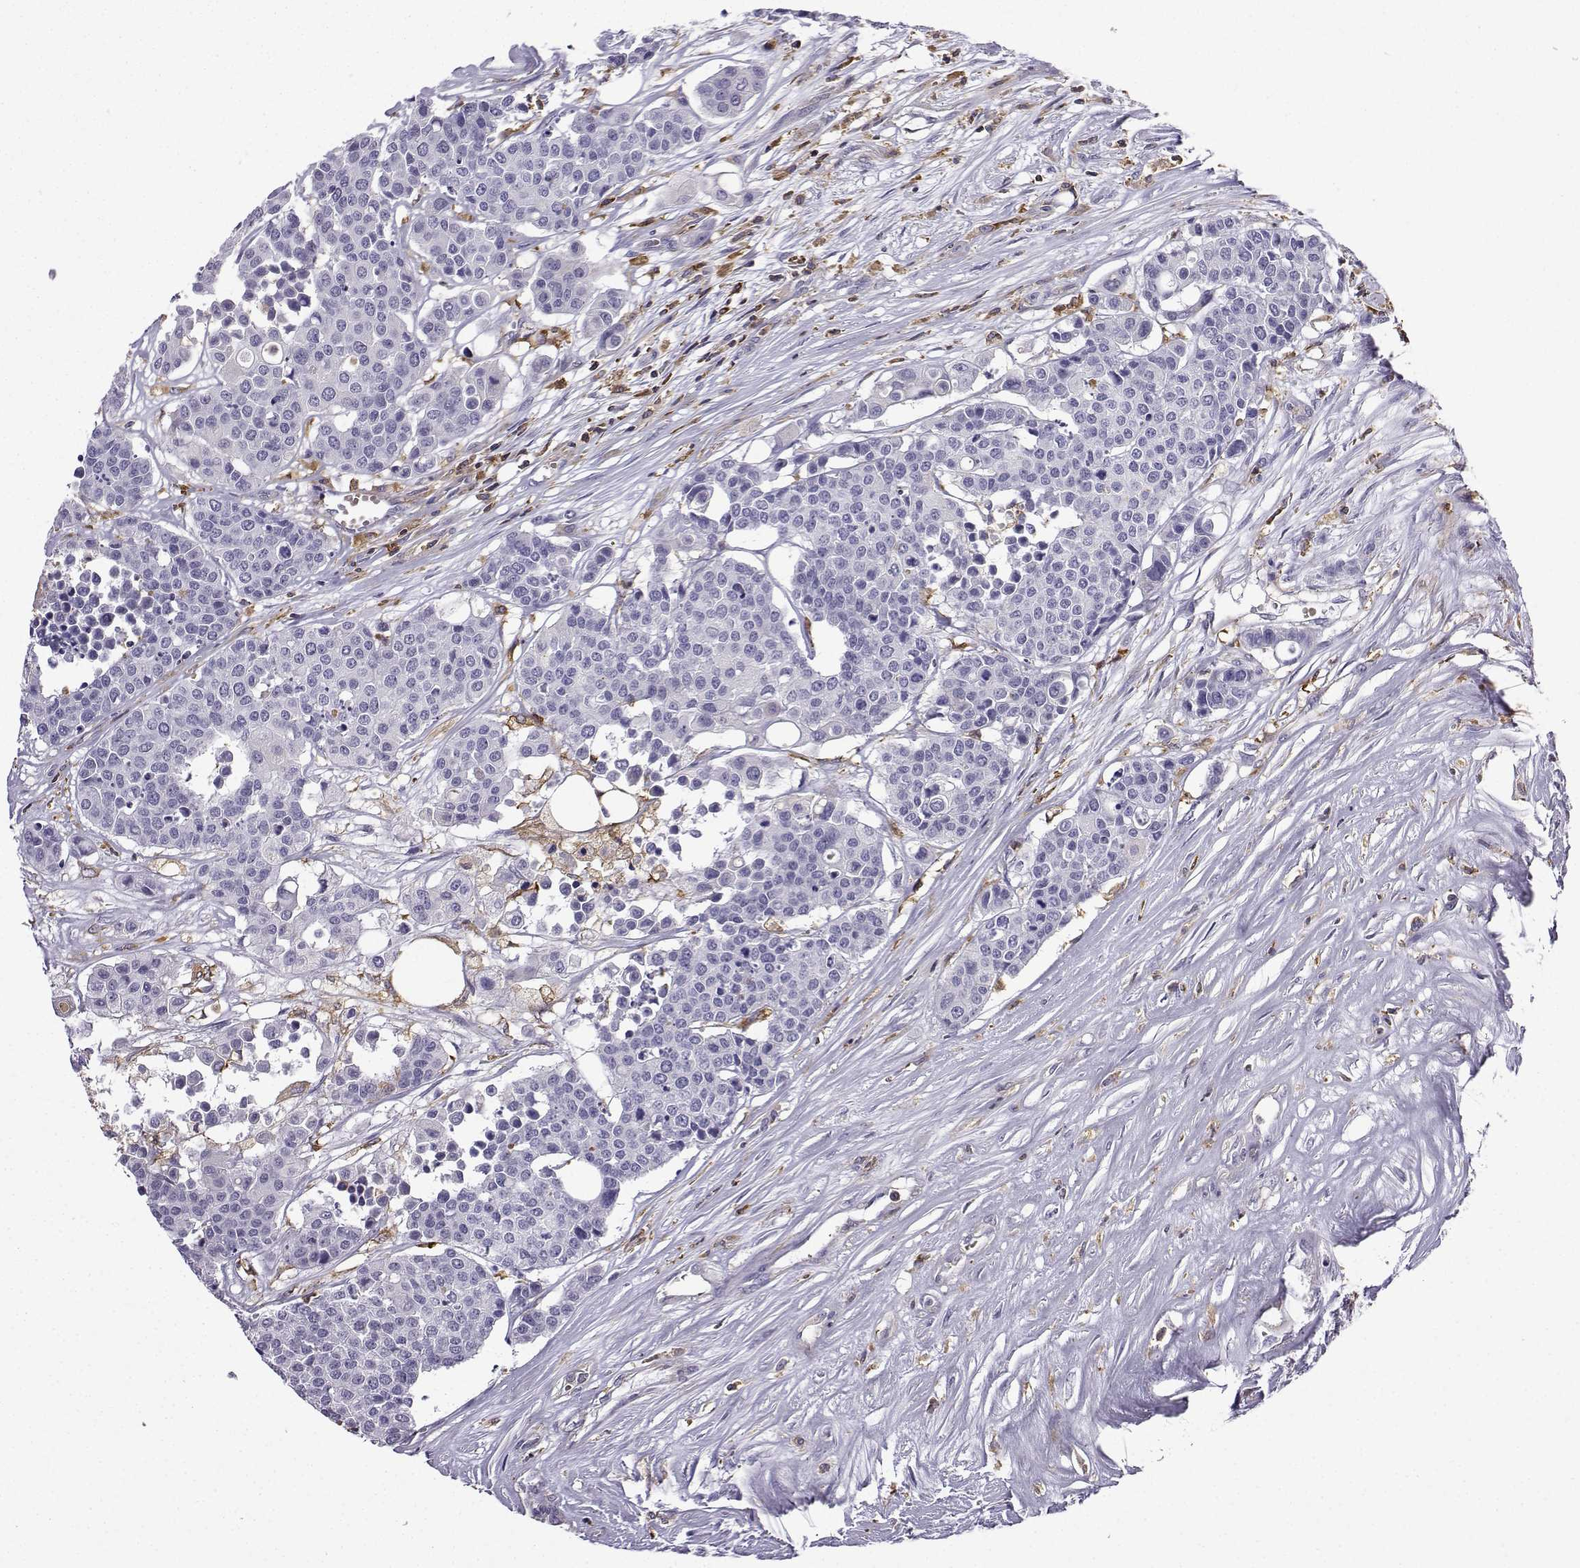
{"staining": {"intensity": "negative", "quantity": "none", "location": "none"}, "tissue": "carcinoid", "cell_type": "Tumor cells", "image_type": "cancer", "snomed": [{"axis": "morphology", "description": "Carcinoid, malignant, NOS"}, {"axis": "topography", "description": "Colon"}], "caption": "DAB (3,3'-diaminobenzidine) immunohistochemical staining of carcinoid (malignant) exhibits no significant staining in tumor cells.", "gene": "DOCK10", "patient": {"sex": "male", "age": 81}}